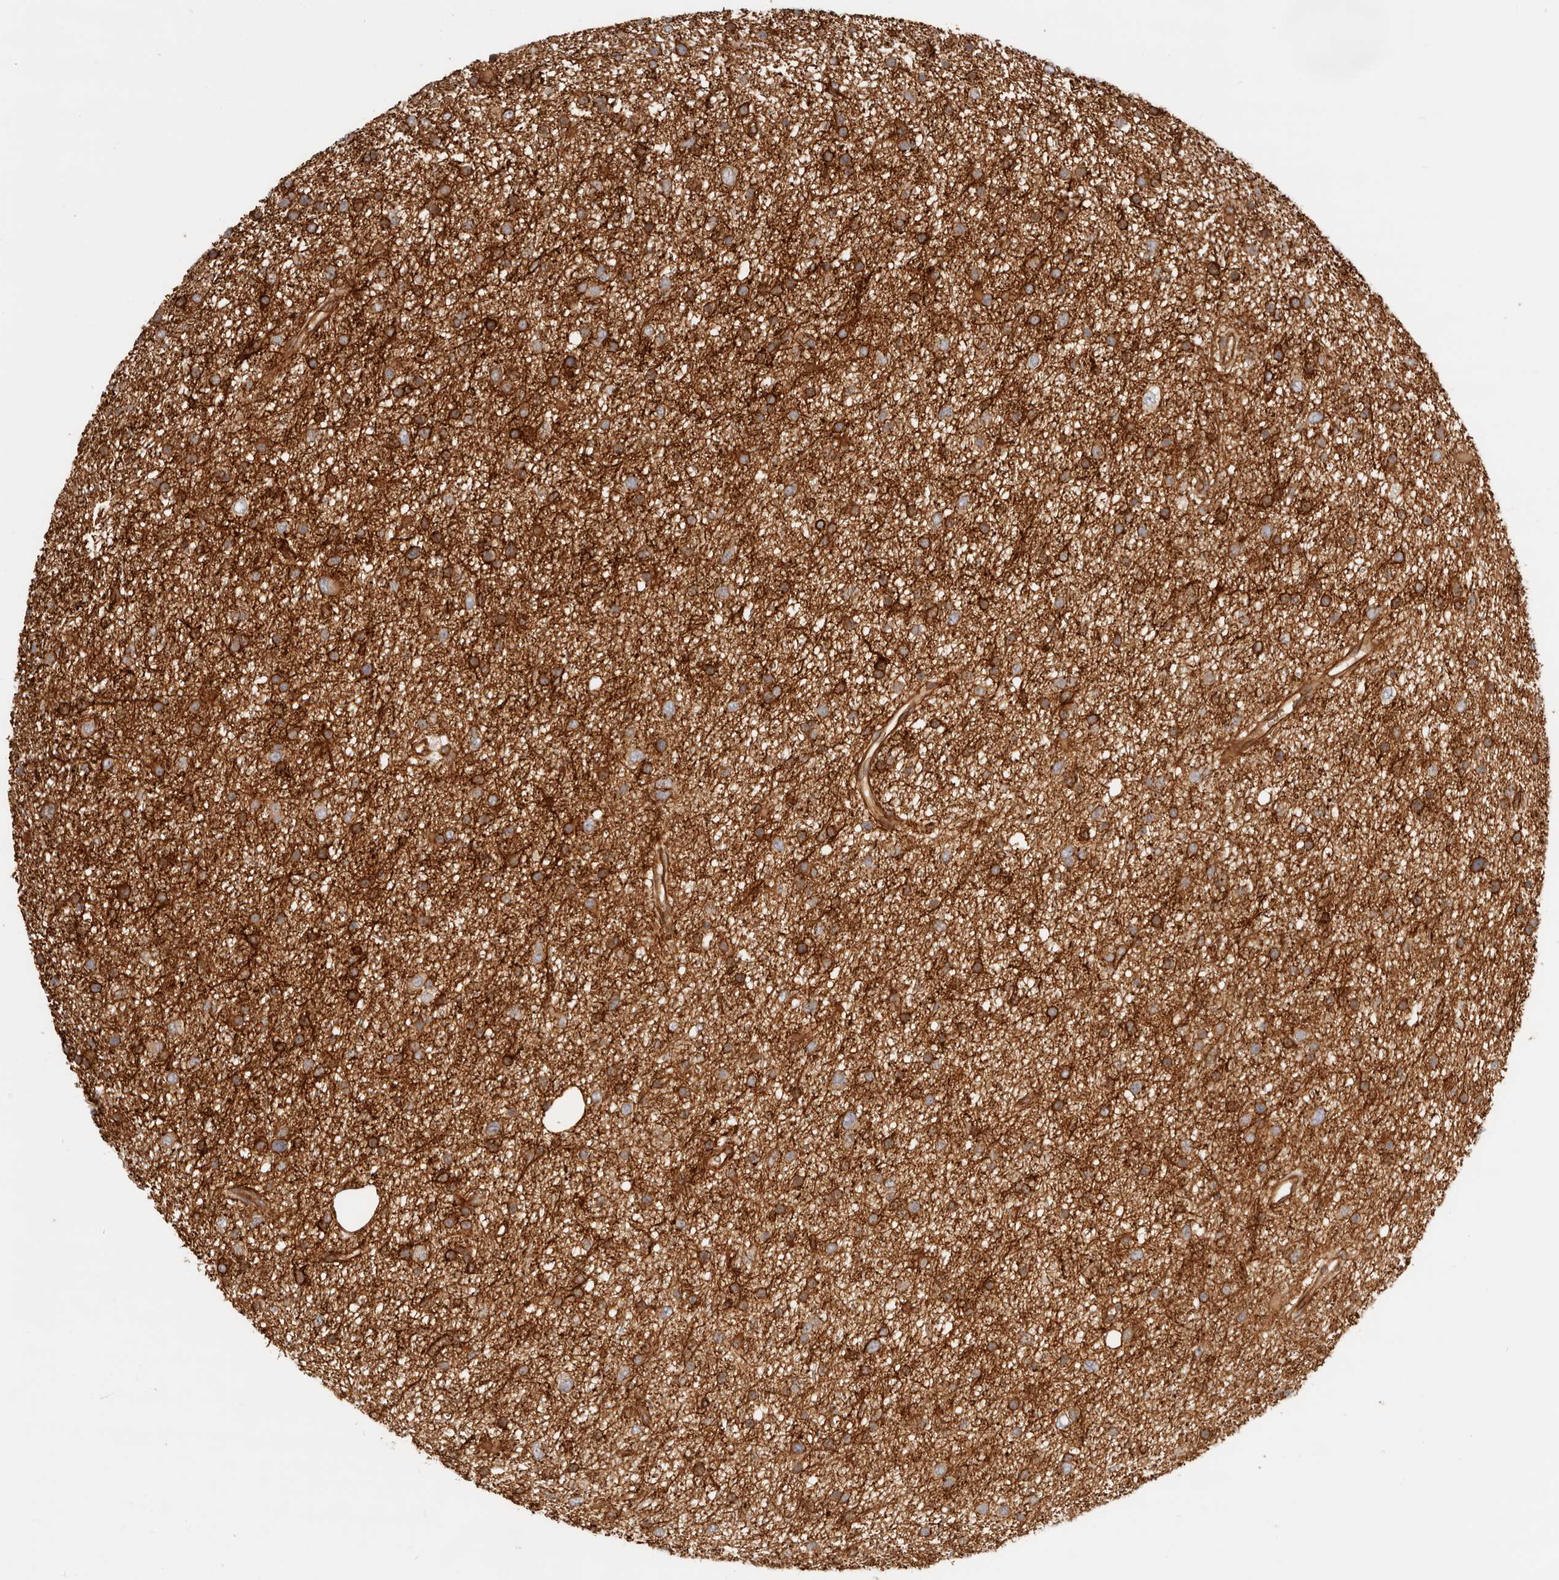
{"staining": {"intensity": "moderate", "quantity": ">75%", "location": "cytoplasmic/membranous"}, "tissue": "glioma", "cell_type": "Tumor cells", "image_type": "cancer", "snomed": [{"axis": "morphology", "description": "Glioma, malignant, Low grade"}, {"axis": "topography", "description": "Cerebral cortex"}], "caption": "About >75% of tumor cells in human low-grade glioma (malignant) demonstrate moderate cytoplasmic/membranous protein positivity as visualized by brown immunohistochemical staining.", "gene": "UFSP1", "patient": {"sex": "female", "age": 39}}